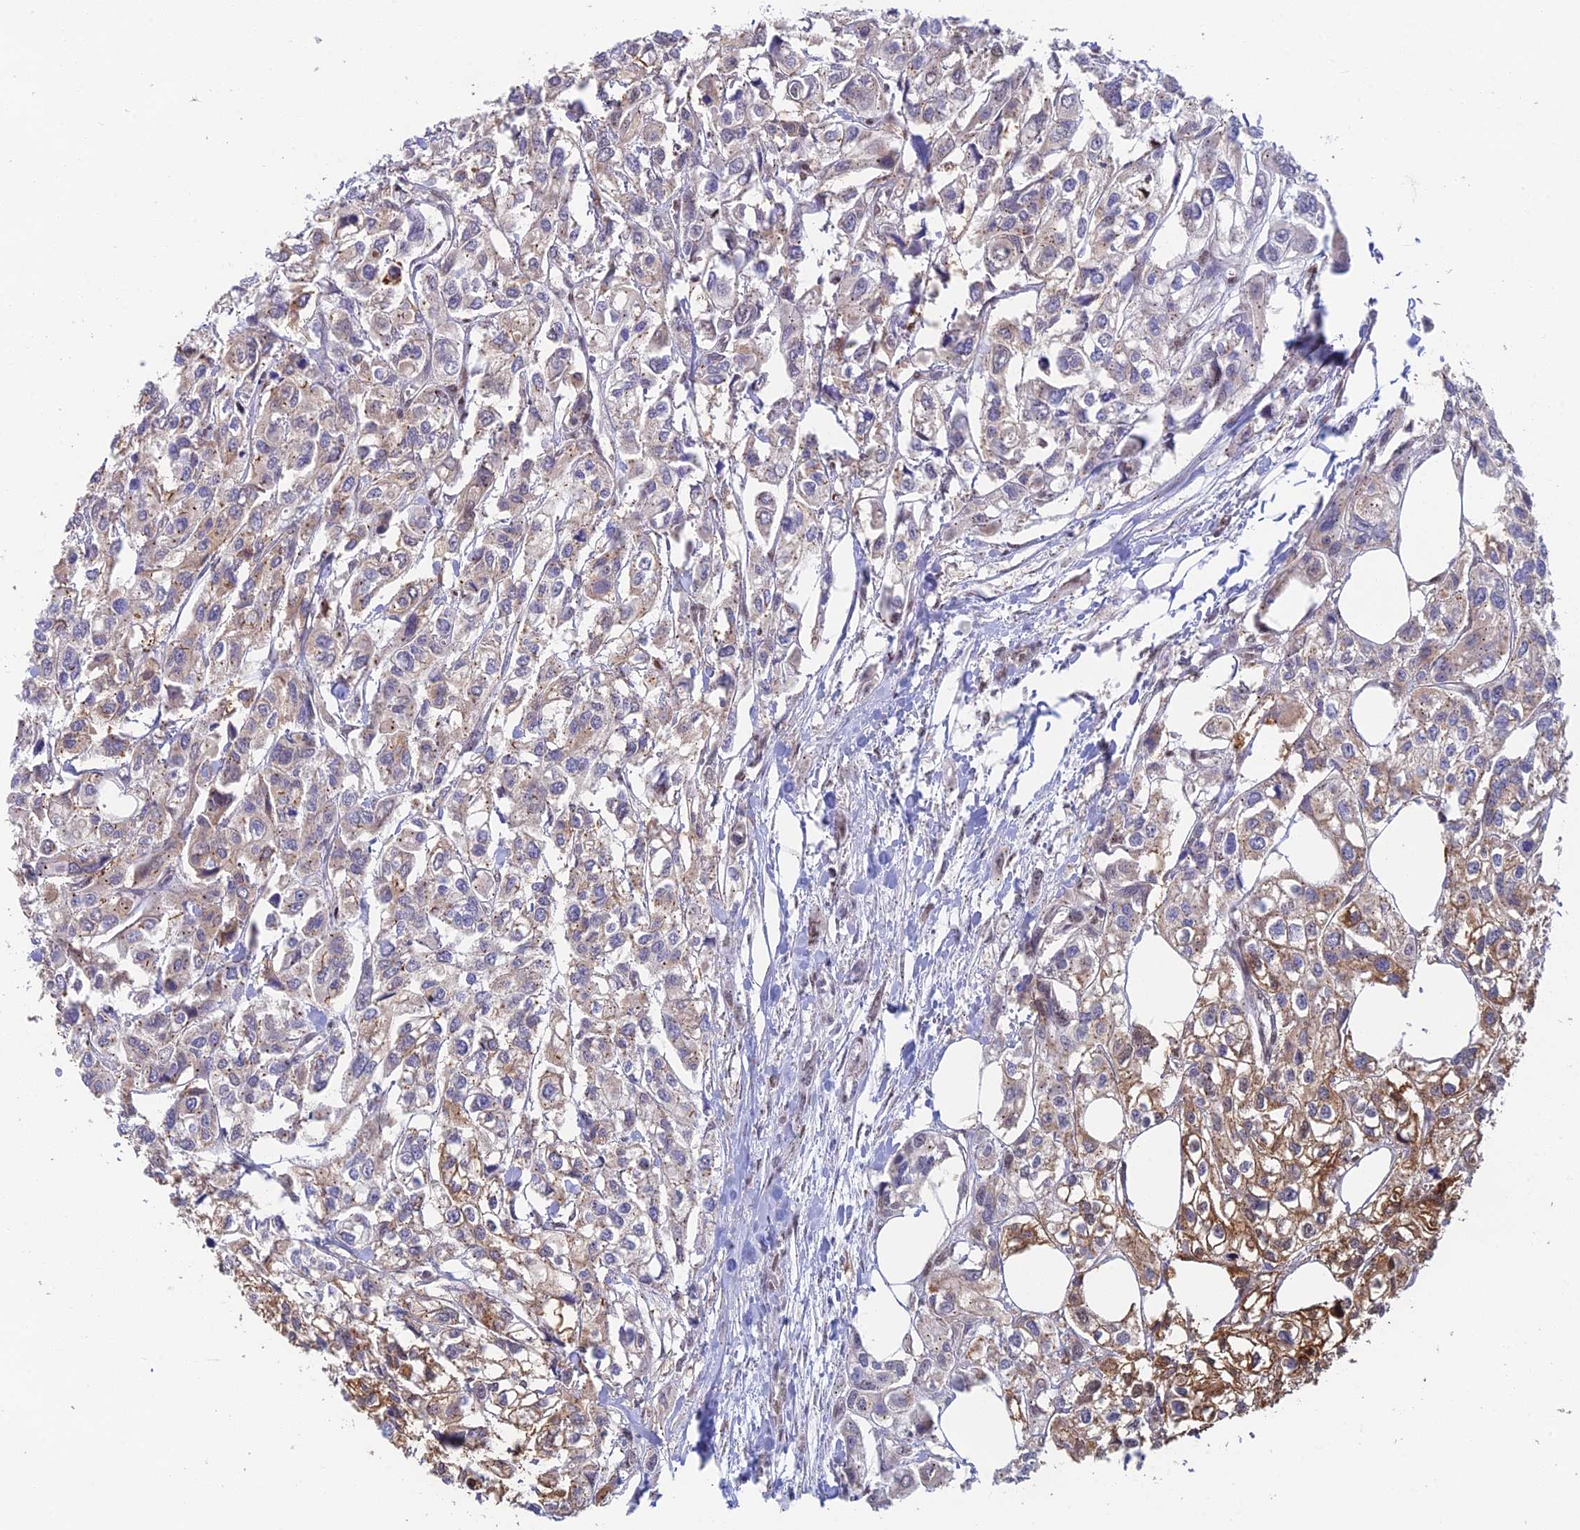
{"staining": {"intensity": "moderate", "quantity": "<25%", "location": "cytoplasmic/membranous"}, "tissue": "urothelial cancer", "cell_type": "Tumor cells", "image_type": "cancer", "snomed": [{"axis": "morphology", "description": "Urothelial carcinoma, High grade"}, {"axis": "topography", "description": "Urinary bladder"}], "caption": "An image showing moderate cytoplasmic/membranous positivity in about <25% of tumor cells in urothelial cancer, as visualized by brown immunohistochemical staining.", "gene": "MRPL17", "patient": {"sex": "male", "age": 67}}